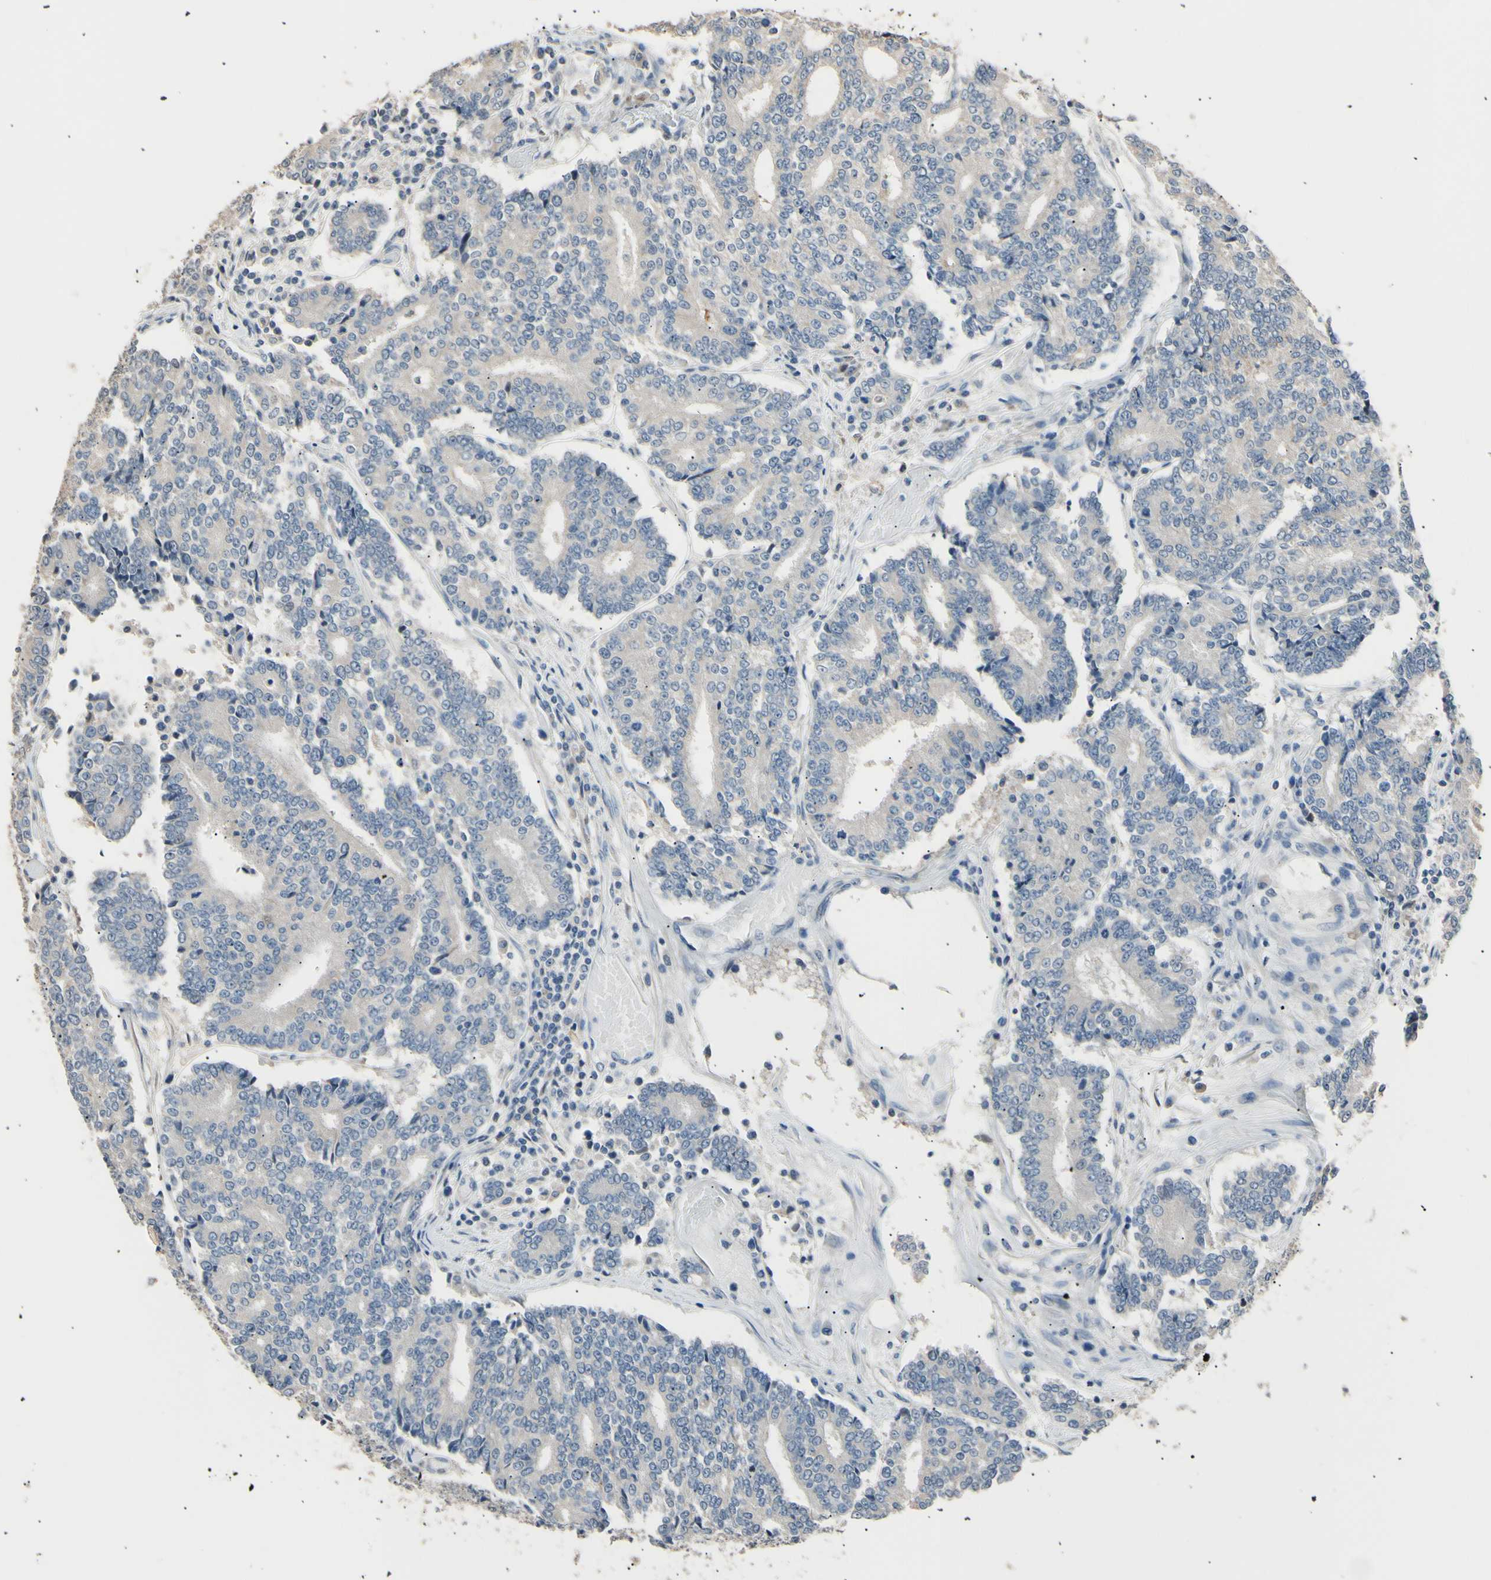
{"staining": {"intensity": "negative", "quantity": "none", "location": "none"}, "tissue": "prostate cancer", "cell_type": "Tumor cells", "image_type": "cancer", "snomed": [{"axis": "morphology", "description": "Normal tissue, NOS"}, {"axis": "morphology", "description": "Adenocarcinoma, High grade"}, {"axis": "topography", "description": "Prostate"}, {"axis": "topography", "description": "Seminal veicle"}], "caption": "A high-resolution histopathology image shows IHC staining of prostate cancer (adenocarcinoma (high-grade)), which reveals no significant staining in tumor cells.", "gene": "LDLR", "patient": {"sex": "male", "age": 55}}